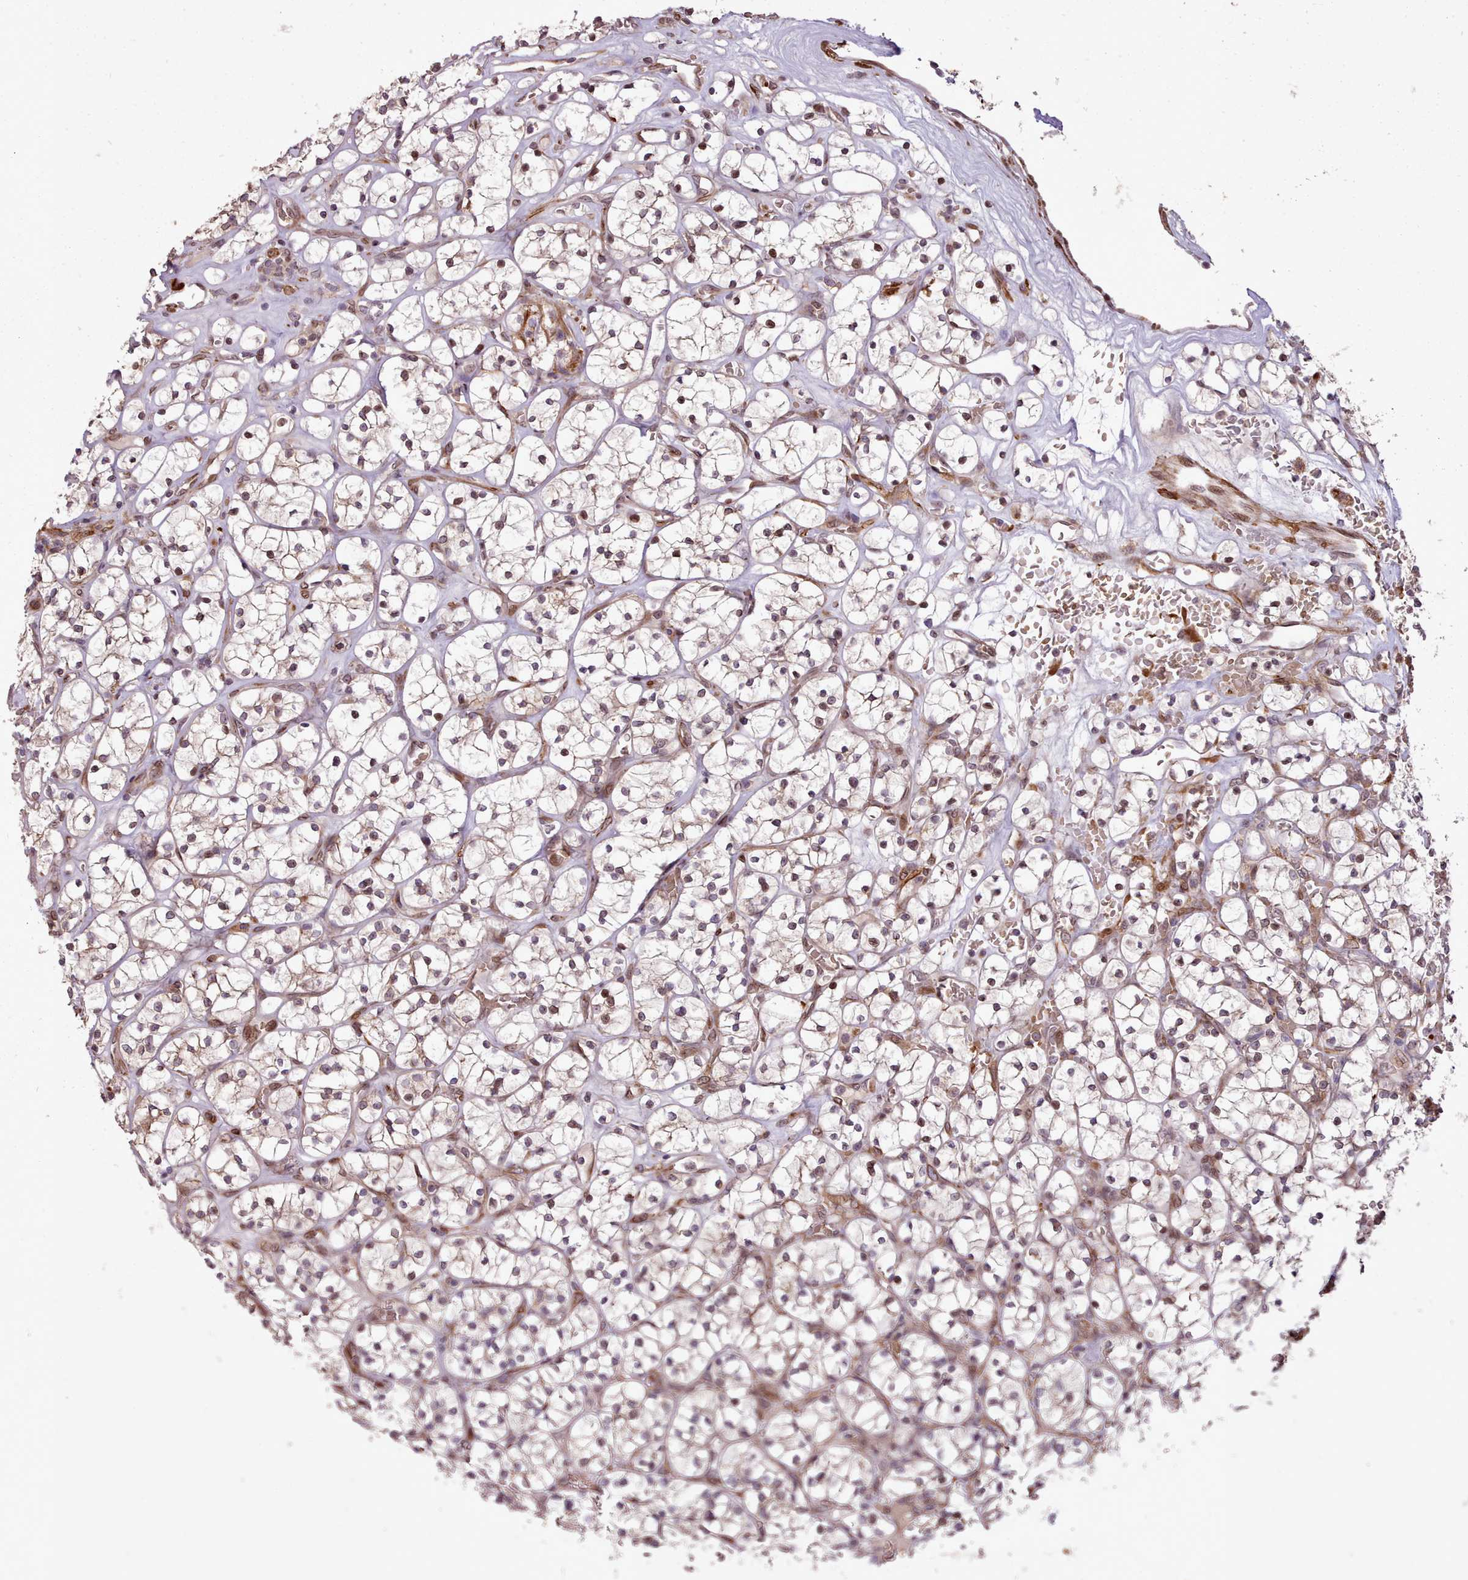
{"staining": {"intensity": "moderate", "quantity": "<25%", "location": "cytoplasmic/membranous,nuclear"}, "tissue": "renal cancer", "cell_type": "Tumor cells", "image_type": "cancer", "snomed": [{"axis": "morphology", "description": "Adenocarcinoma, NOS"}, {"axis": "topography", "description": "Kidney"}], "caption": "Protein expression analysis of adenocarcinoma (renal) displays moderate cytoplasmic/membranous and nuclear staining in approximately <25% of tumor cells.", "gene": "CABP1", "patient": {"sex": "female", "age": 64}}